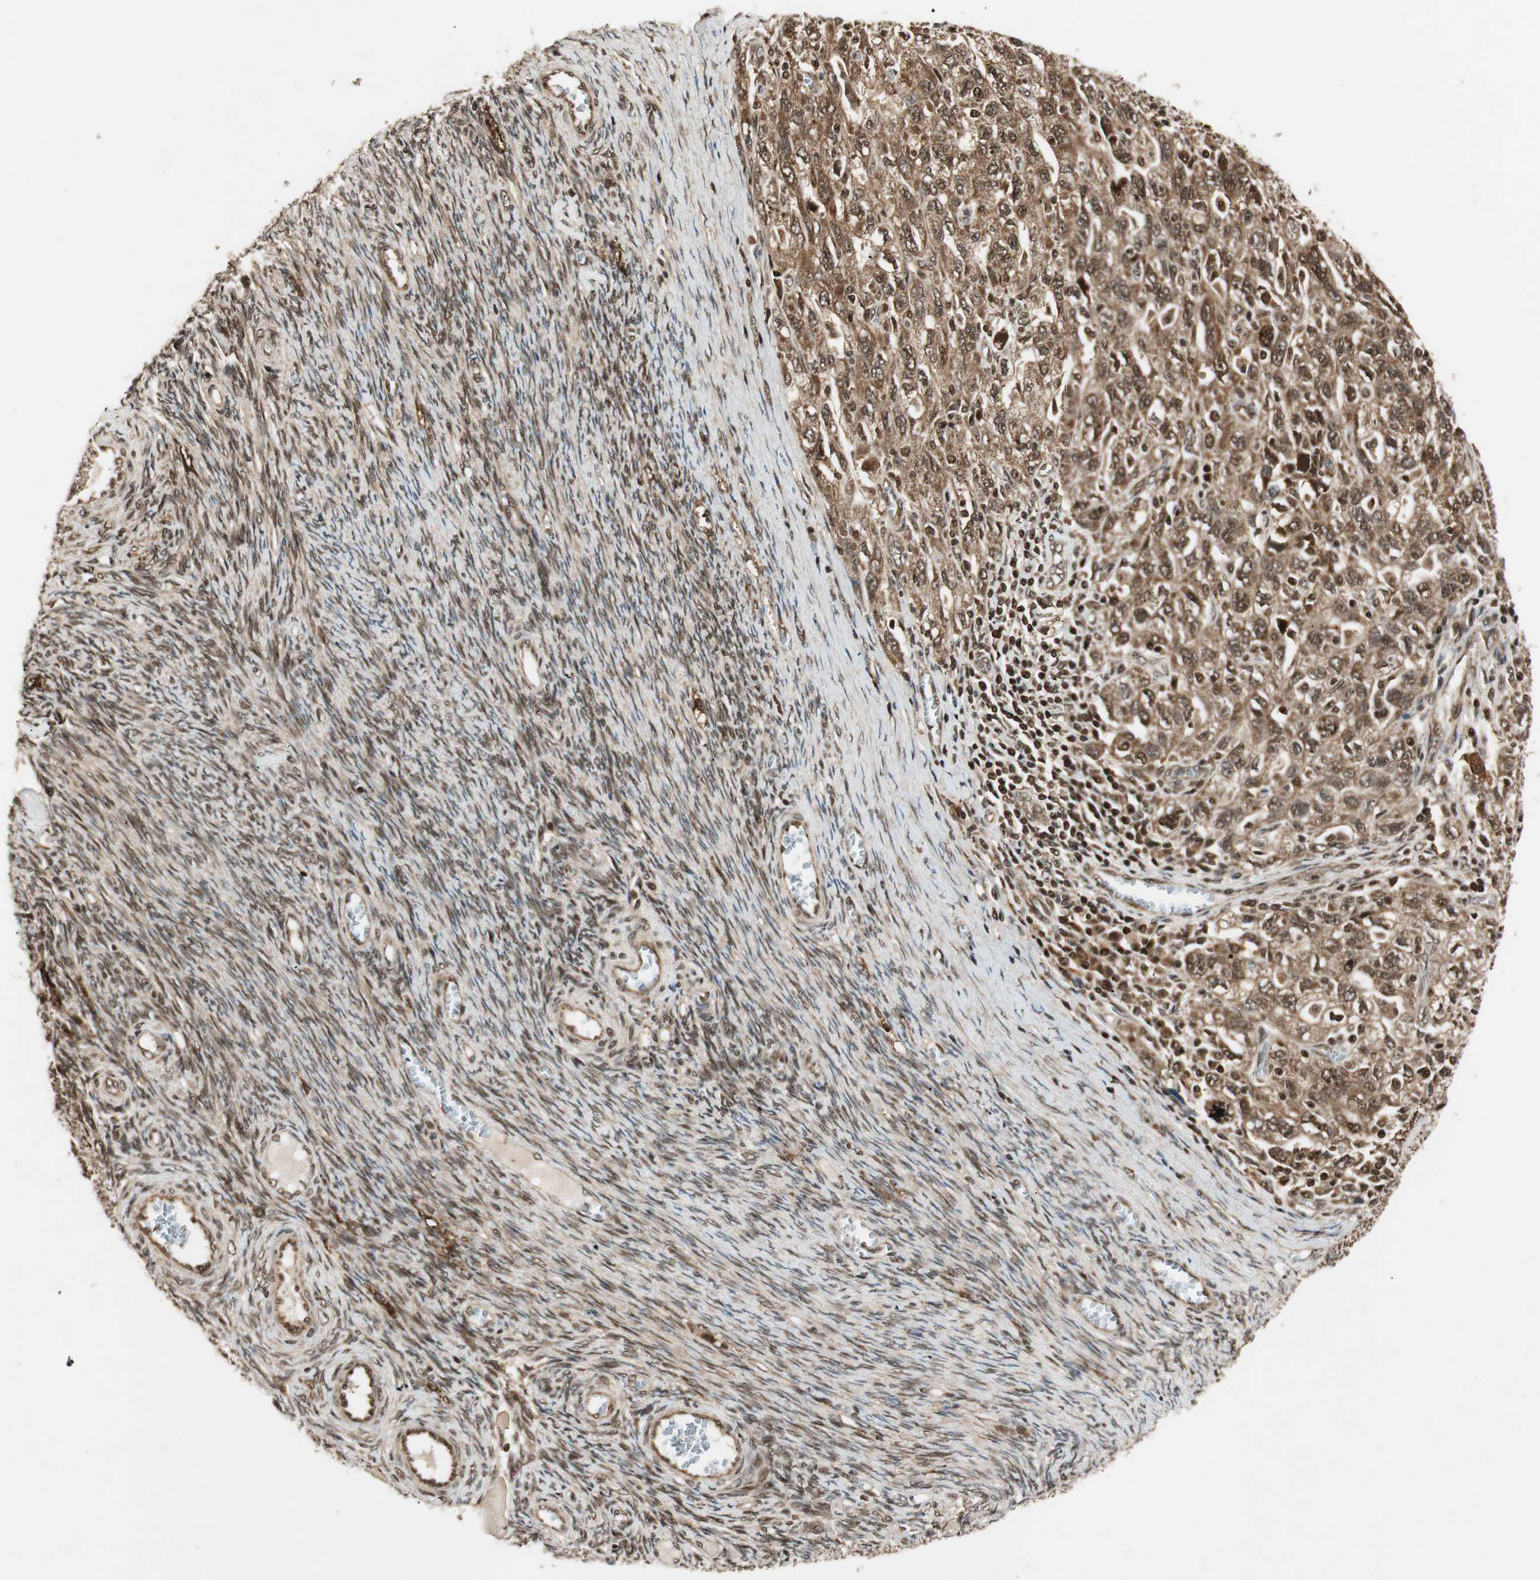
{"staining": {"intensity": "strong", "quantity": ">75%", "location": "cytoplasmic/membranous,nuclear"}, "tissue": "ovarian cancer", "cell_type": "Tumor cells", "image_type": "cancer", "snomed": [{"axis": "morphology", "description": "Carcinoma, NOS"}, {"axis": "morphology", "description": "Cystadenocarcinoma, serous, NOS"}, {"axis": "topography", "description": "Ovary"}], "caption": "Strong cytoplasmic/membranous and nuclear protein expression is identified in about >75% of tumor cells in ovarian carcinoma.", "gene": "RPA3", "patient": {"sex": "female", "age": 69}}